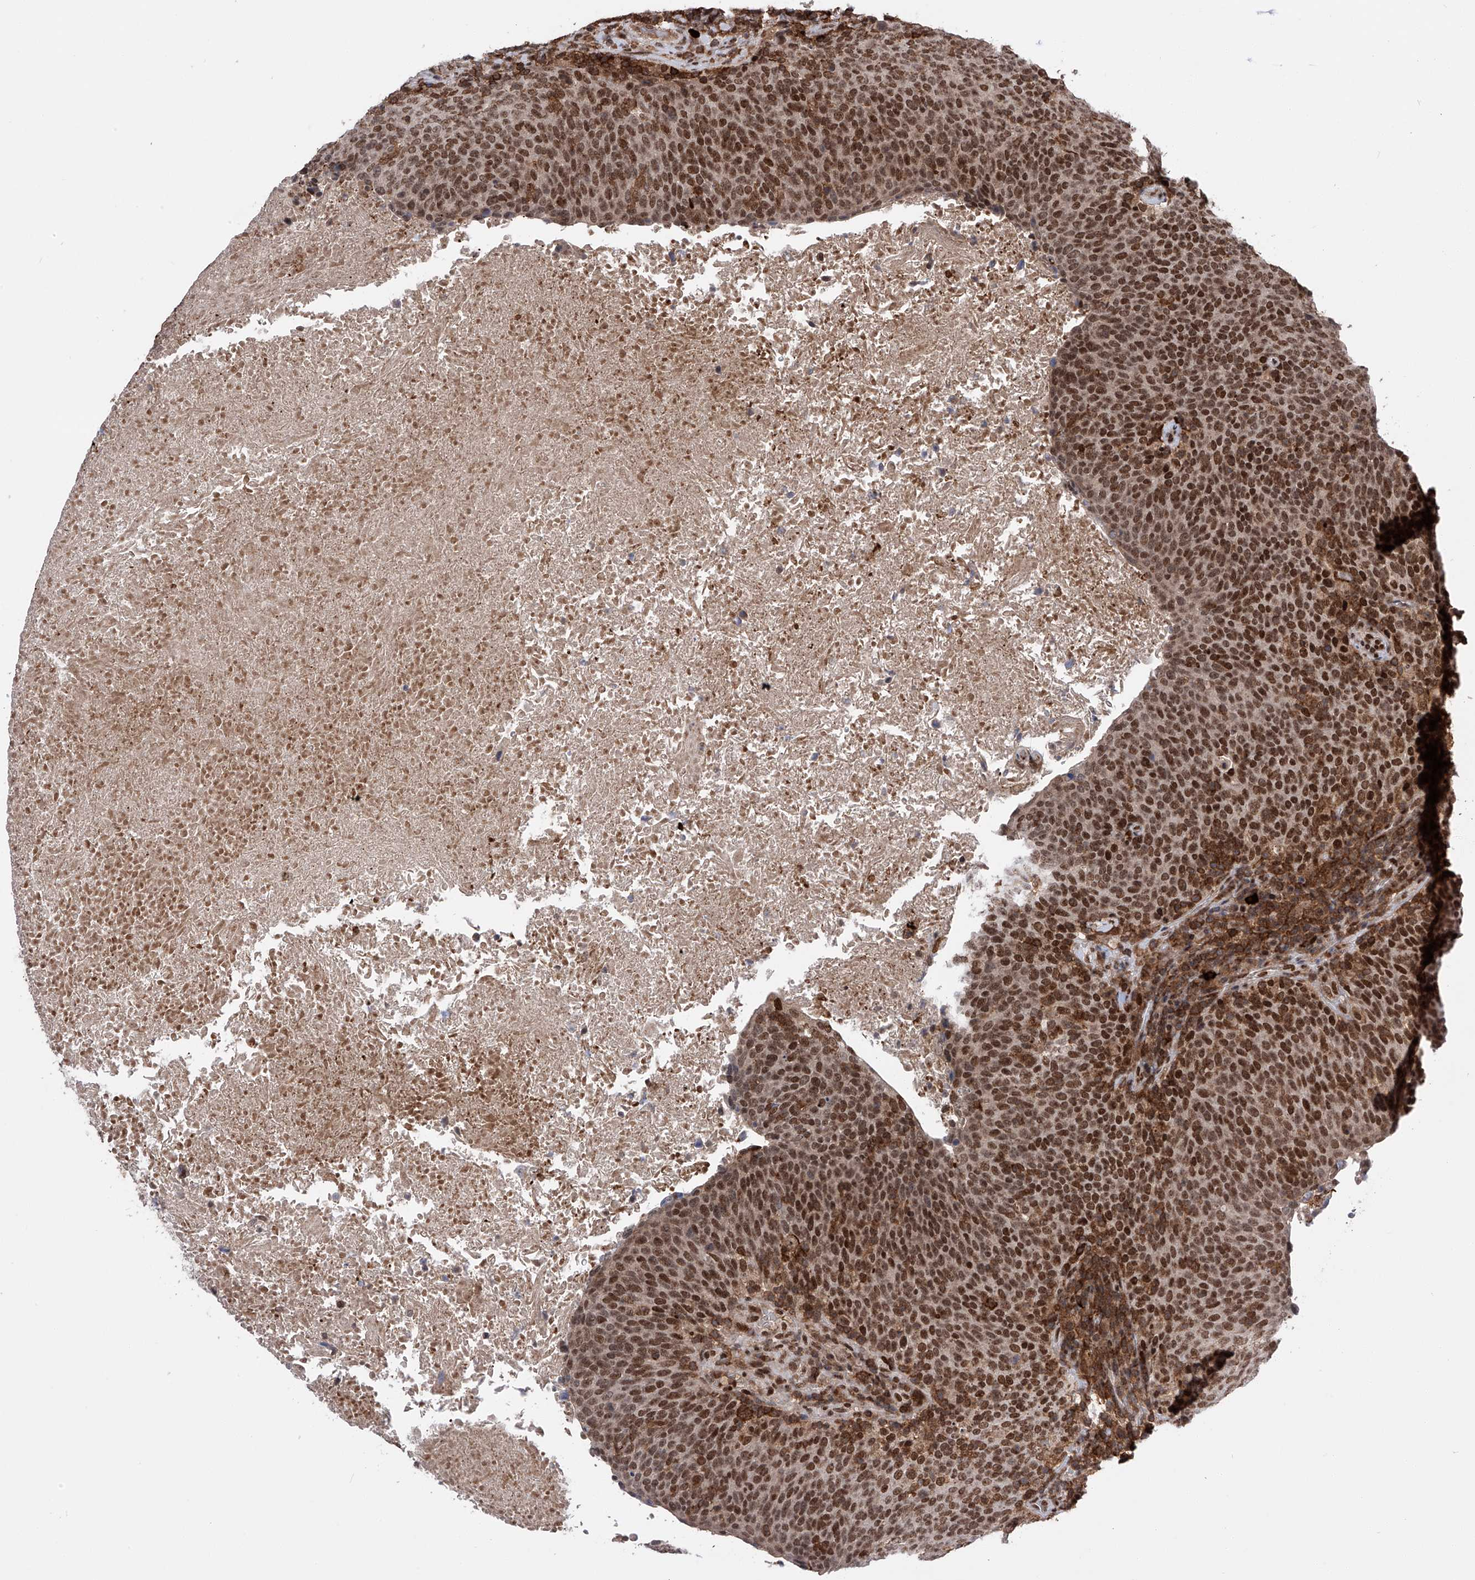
{"staining": {"intensity": "moderate", "quantity": ">75%", "location": "nuclear"}, "tissue": "head and neck cancer", "cell_type": "Tumor cells", "image_type": "cancer", "snomed": [{"axis": "morphology", "description": "Squamous cell carcinoma, NOS"}, {"axis": "morphology", "description": "Squamous cell carcinoma, metastatic, NOS"}, {"axis": "topography", "description": "Lymph node"}, {"axis": "topography", "description": "Head-Neck"}], "caption": "Head and neck squamous cell carcinoma stained with a protein marker shows moderate staining in tumor cells.", "gene": "ZNF280D", "patient": {"sex": "male", "age": 62}}